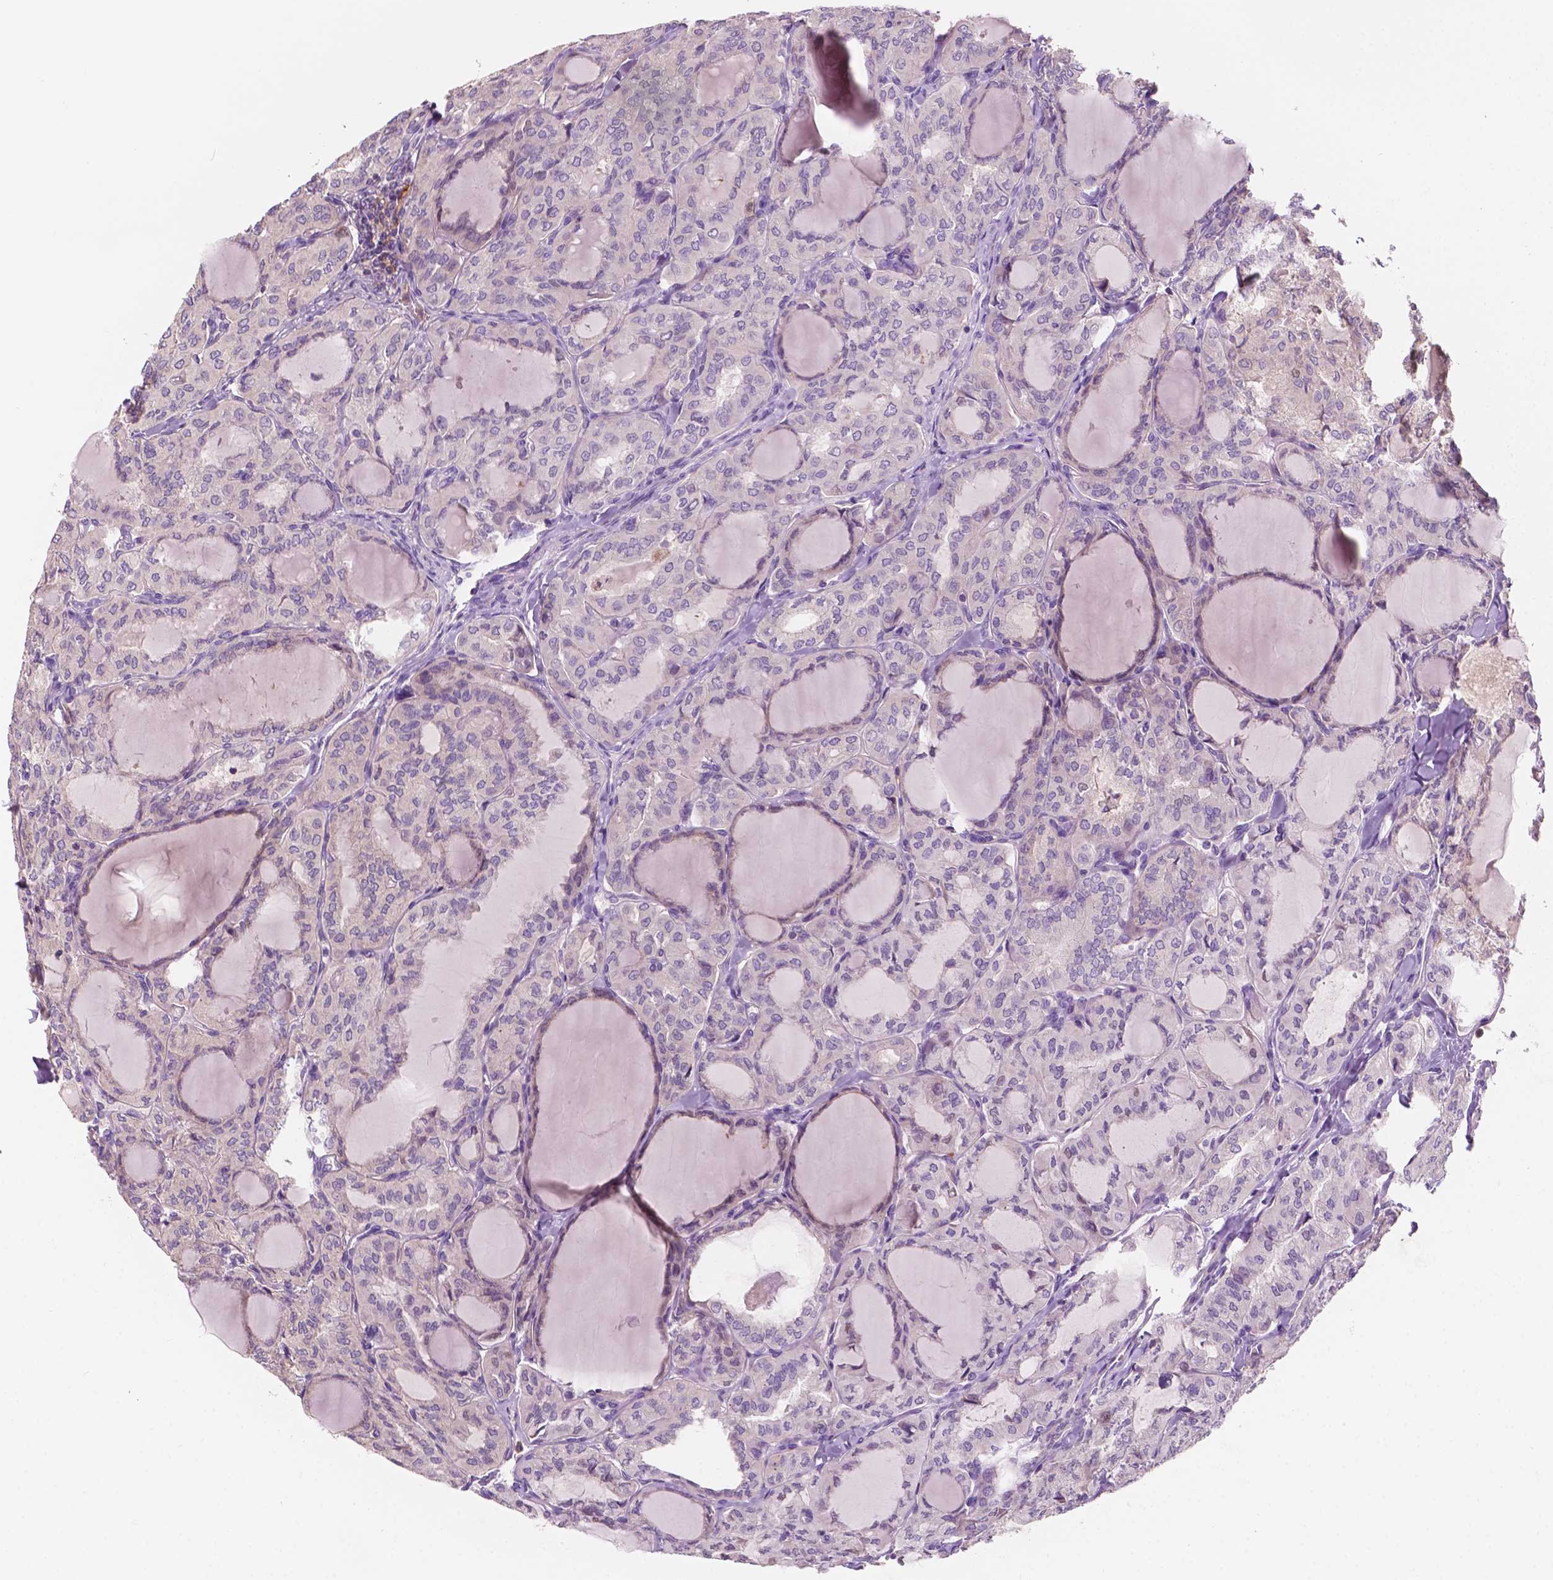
{"staining": {"intensity": "negative", "quantity": "none", "location": "none"}, "tissue": "thyroid cancer", "cell_type": "Tumor cells", "image_type": "cancer", "snomed": [{"axis": "morphology", "description": "Papillary adenocarcinoma, NOS"}, {"axis": "topography", "description": "Thyroid gland"}], "caption": "Tumor cells are negative for brown protein staining in thyroid papillary adenocarcinoma.", "gene": "SEMA4A", "patient": {"sex": "male", "age": 20}}